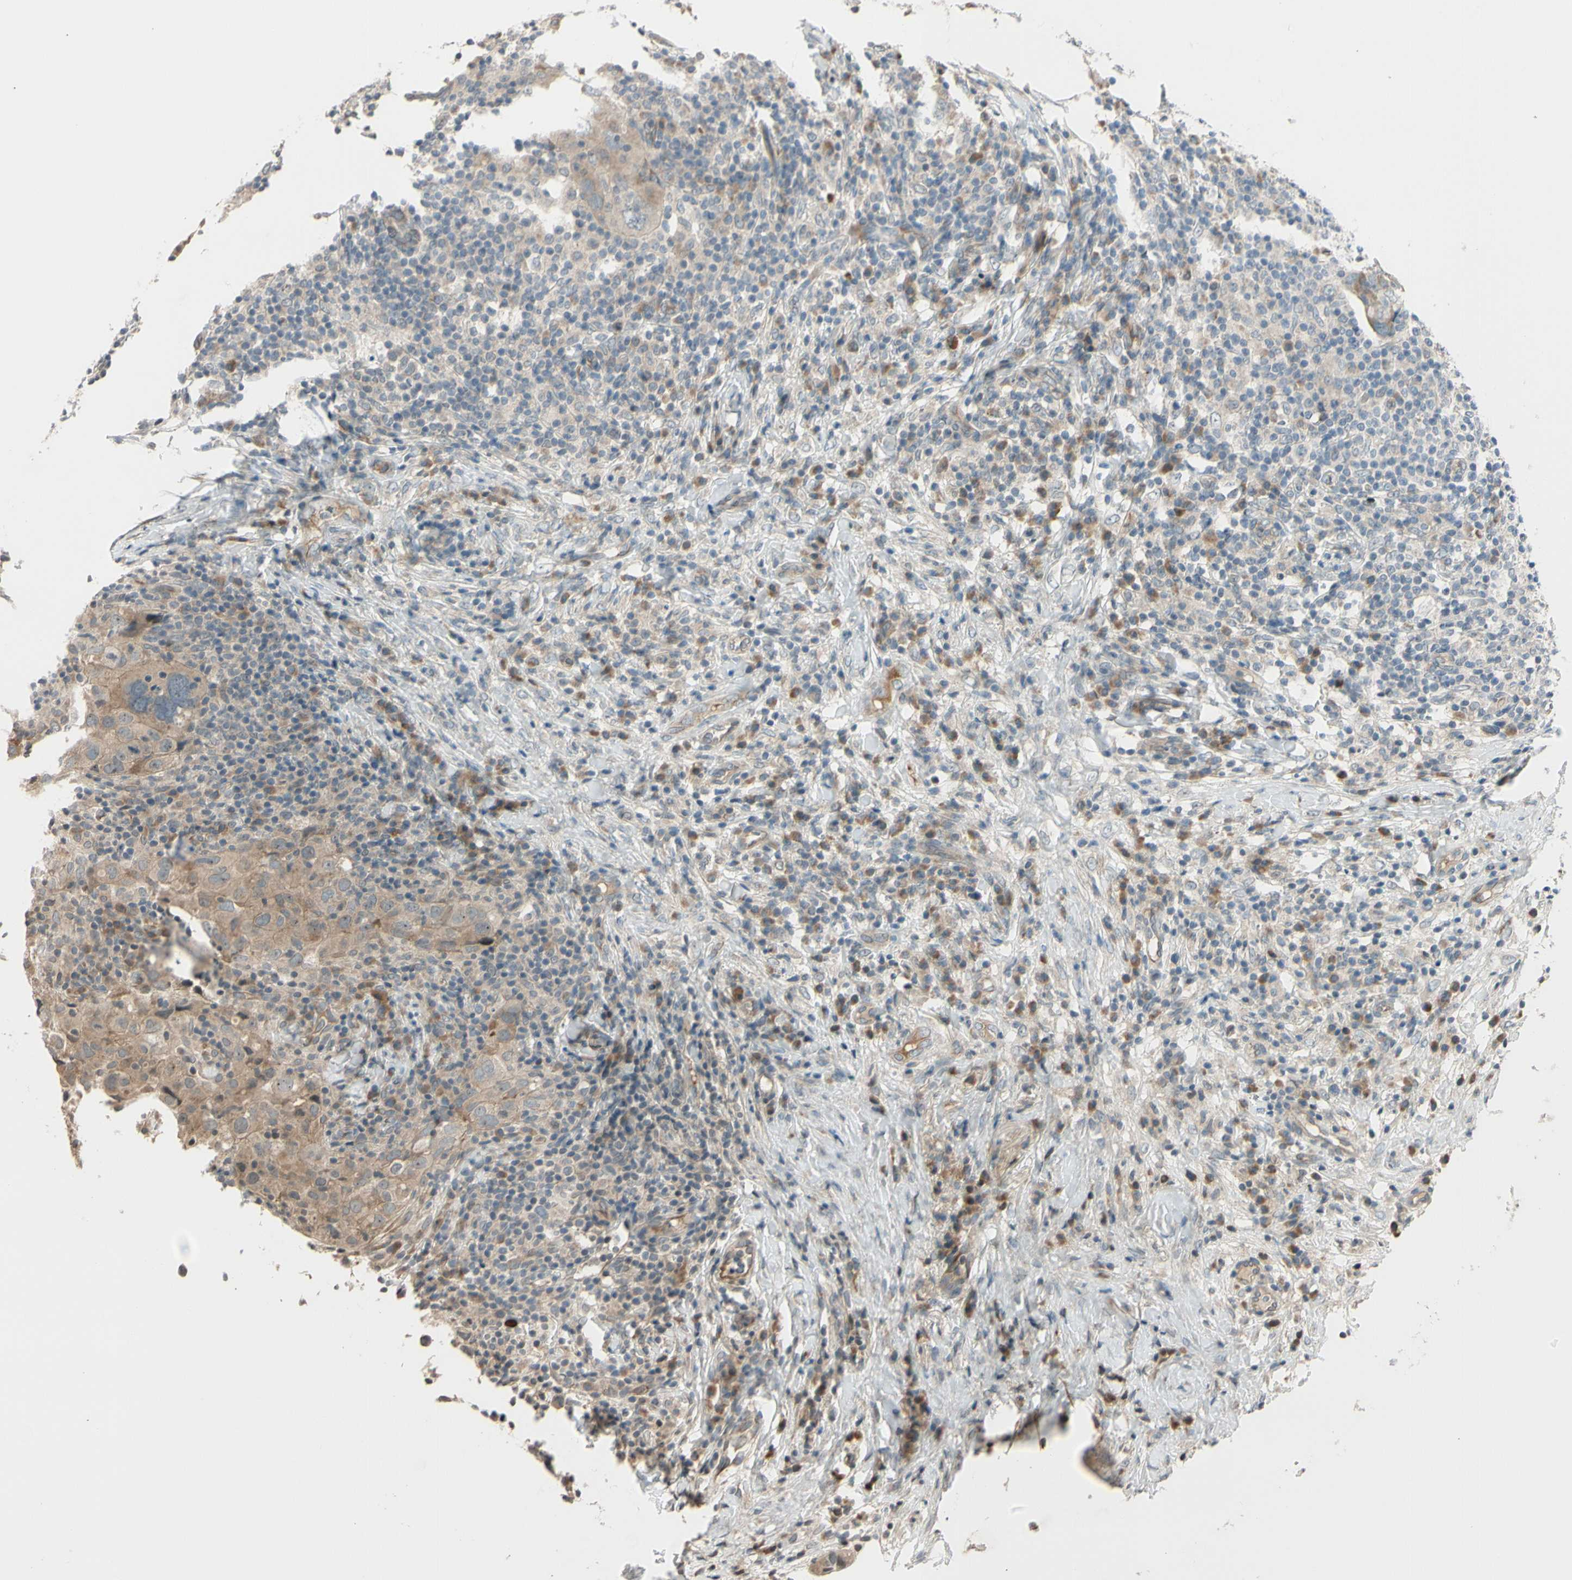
{"staining": {"intensity": "weak", "quantity": "25%-75%", "location": "cytoplasmic/membranous"}, "tissue": "breast cancer", "cell_type": "Tumor cells", "image_type": "cancer", "snomed": [{"axis": "morphology", "description": "Duct carcinoma"}, {"axis": "topography", "description": "Breast"}], "caption": "Protein expression analysis of breast cancer (intraductal carcinoma) demonstrates weak cytoplasmic/membranous staining in about 25%-75% of tumor cells.", "gene": "FGF10", "patient": {"sex": "female", "age": 37}}